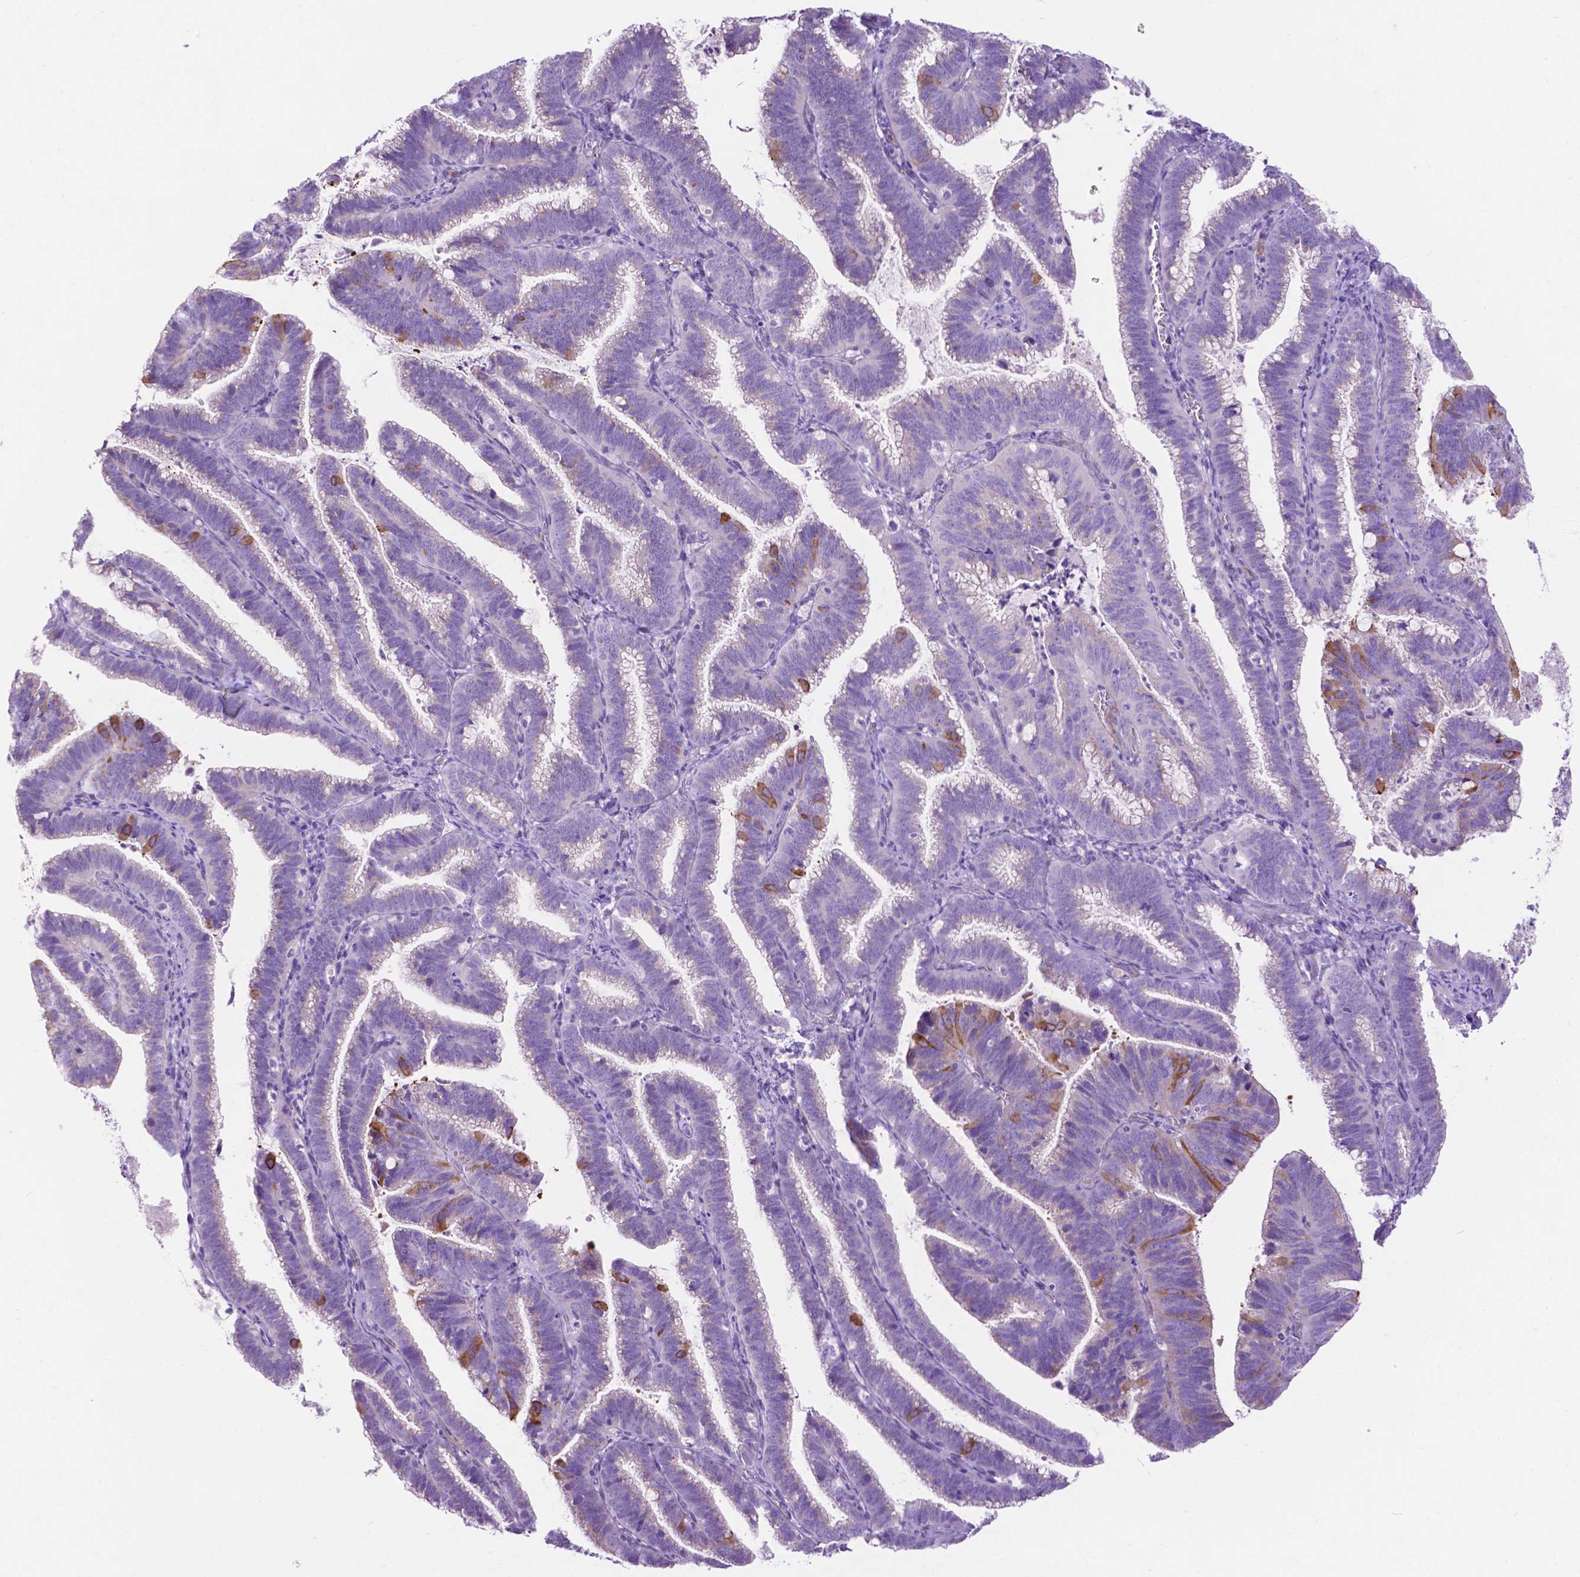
{"staining": {"intensity": "negative", "quantity": "none", "location": "none"}, "tissue": "cervical cancer", "cell_type": "Tumor cells", "image_type": "cancer", "snomed": [{"axis": "morphology", "description": "Adenocarcinoma, NOS"}, {"axis": "topography", "description": "Cervix"}], "caption": "This is an IHC micrograph of cervical adenocarcinoma. There is no expression in tumor cells.", "gene": "PCDHA12", "patient": {"sex": "female", "age": 61}}